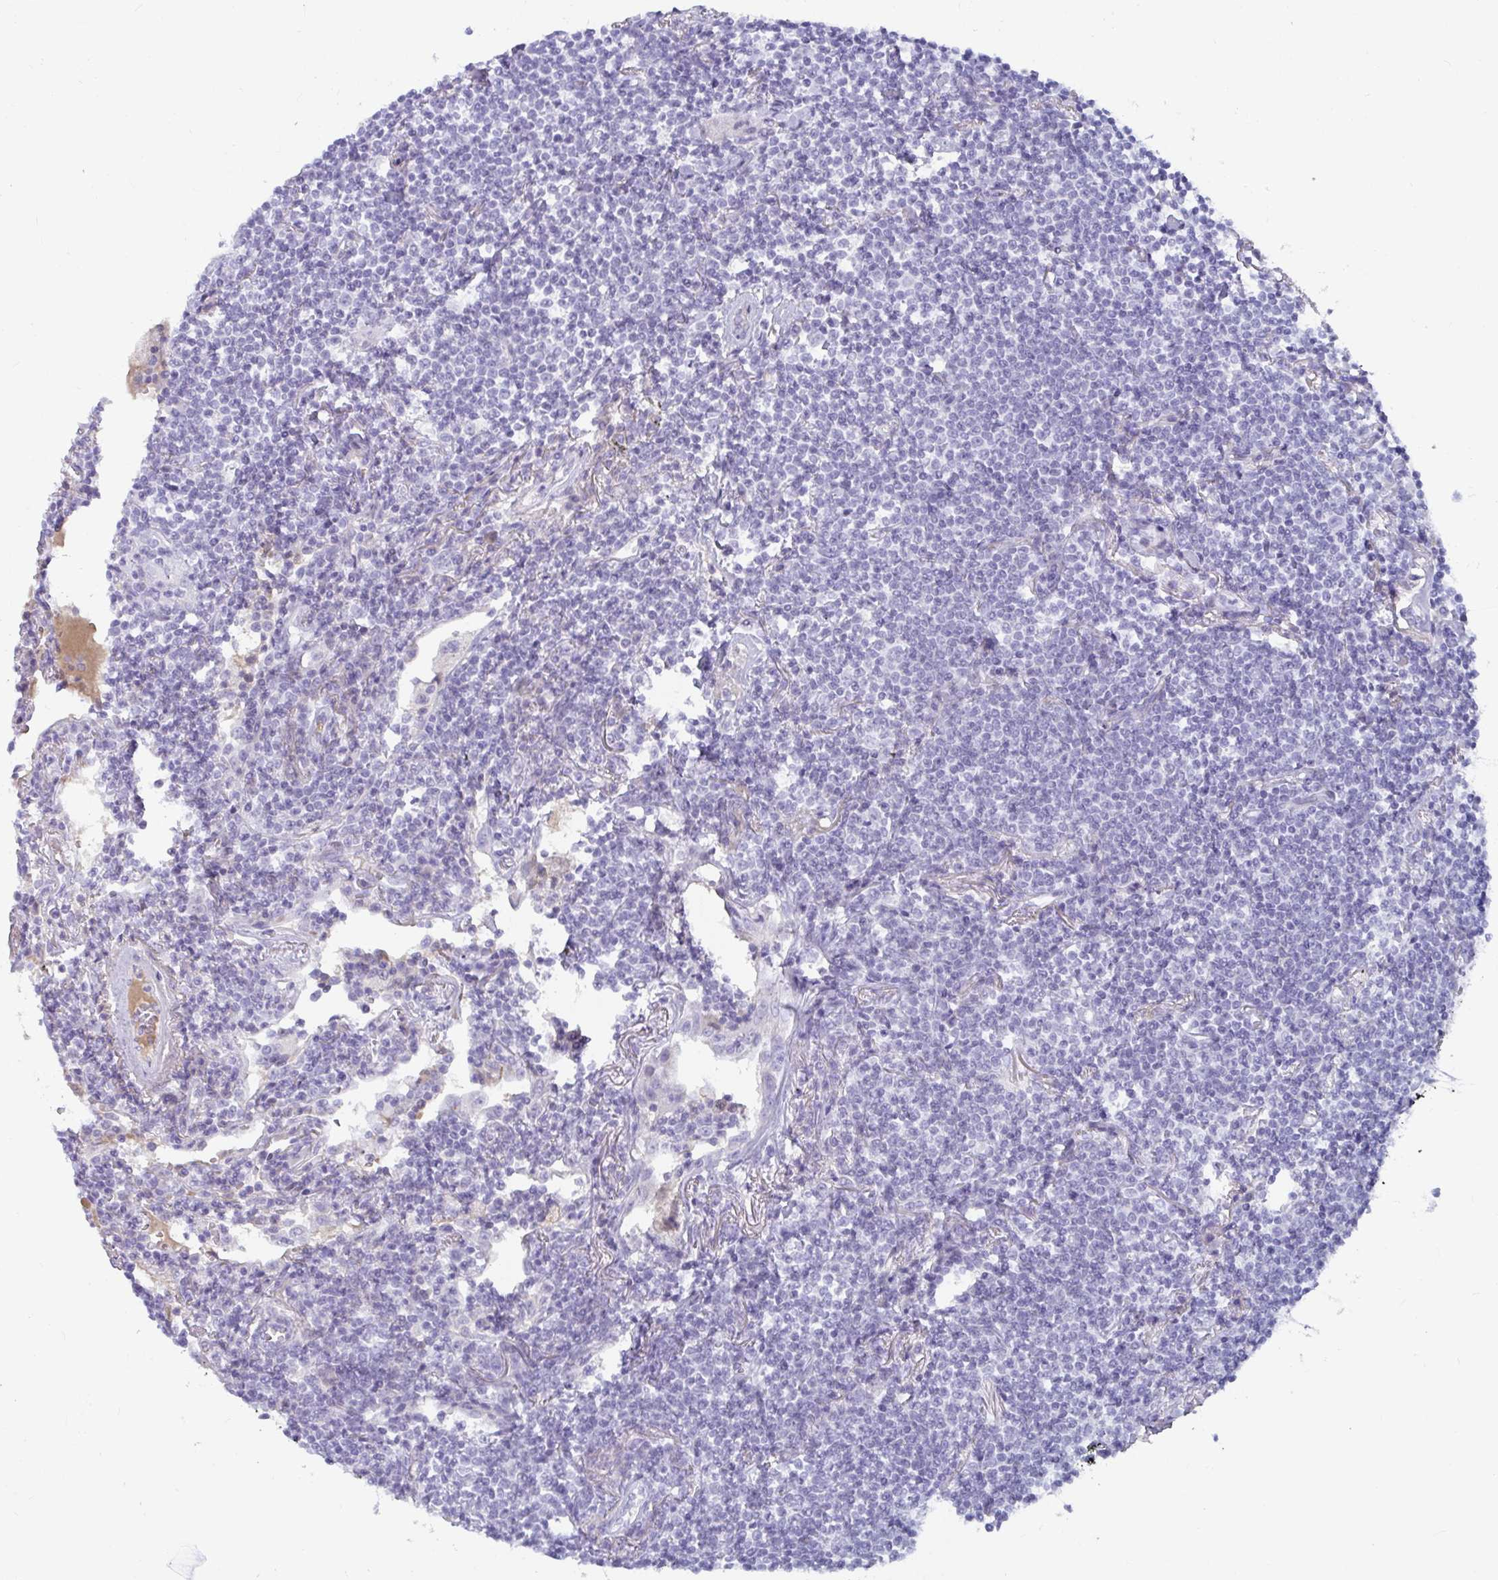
{"staining": {"intensity": "negative", "quantity": "none", "location": "none"}, "tissue": "lymphoma", "cell_type": "Tumor cells", "image_type": "cancer", "snomed": [{"axis": "morphology", "description": "Malignant lymphoma, non-Hodgkin's type, Low grade"}, {"axis": "topography", "description": "Lung"}], "caption": "Tumor cells are negative for protein expression in human lymphoma. (DAB (3,3'-diaminobenzidine) immunohistochemistry (IHC) with hematoxylin counter stain).", "gene": "NPY", "patient": {"sex": "female", "age": 71}}